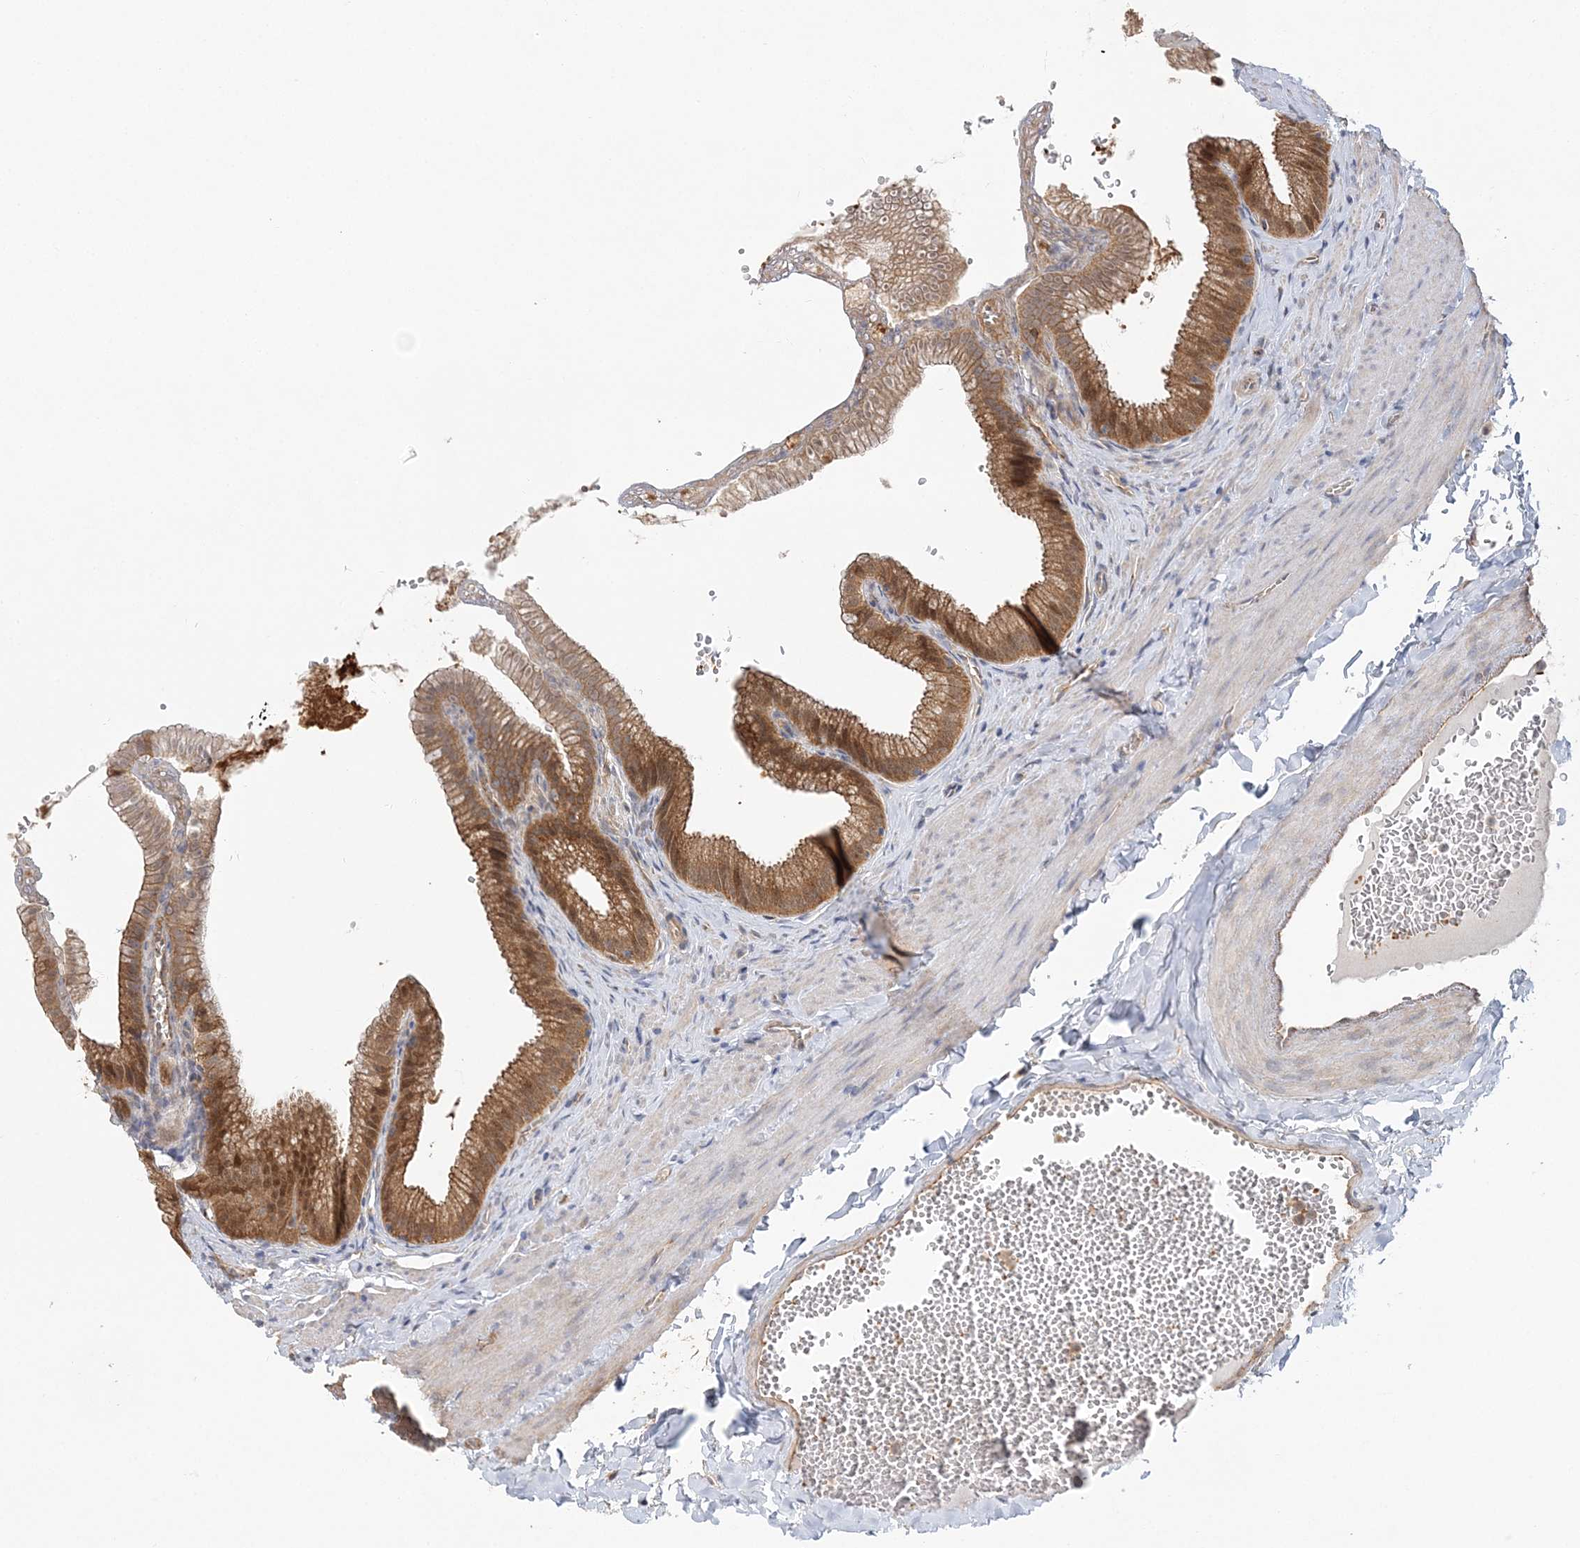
{"staining": {"intensity": "moderate", "quantity": ">75%", "location": "cytoplasmic/membranous"}, "tissue": "gallbladder", "cell_type": "Glandular cells", "image_type": "normal", "snomed": [{"axis": "morphology", "description": "Normal tissue, NOS"}, {"axis": "topography", "description": "Gallbladder"}], "caption": "Benign gallbladder displays moderate cytoplasmic/membranous staining in approximately >75% of glandular cells.", "gene": "MAT2B", "patient": {"sex": "male", "age": 38}}